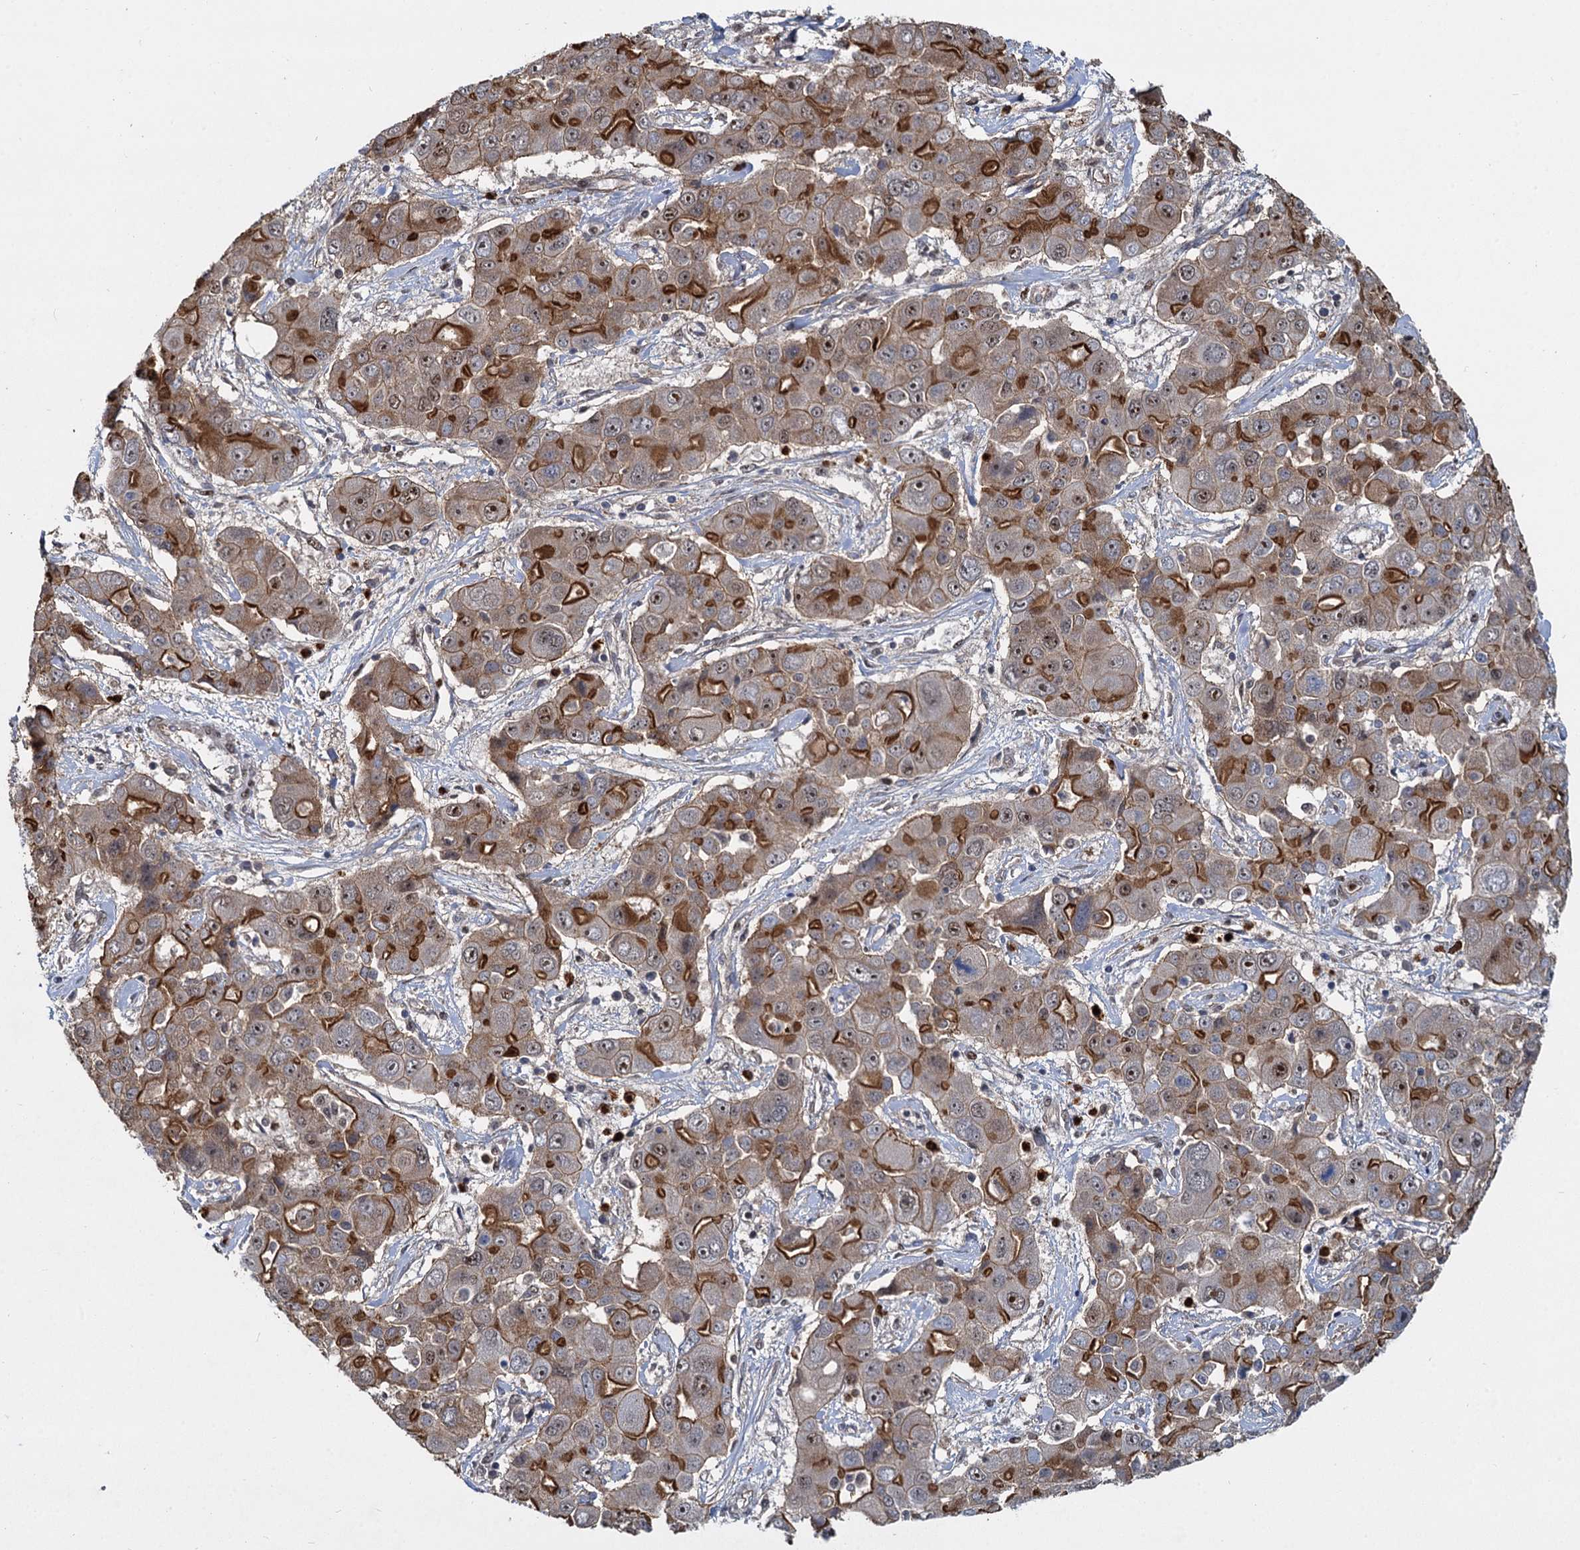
{"staining": {"intensity": "moderate", "quantity": ">75%", "location": "cytoplasmic/membranous,nuclear"}, "tissue": "liver cancer", "cell_type": "Tumor cells", "image_type": "cancer", "snomed": [{"axis": "morphology", "description": "Cholangiocarcinoma"}, {"axis": "topography", "description": "Liver"}], "caption": "Liver cholangiocarcinoma tissue reveals moderate cytoplasmic/membranous and nuclear expression in approximately >75% of tumor cells (Brightfield microscopy of DAB IHC at high magnification).", "gene": "ANKRD49", "patient": {"sex": "male", "age": 67}}